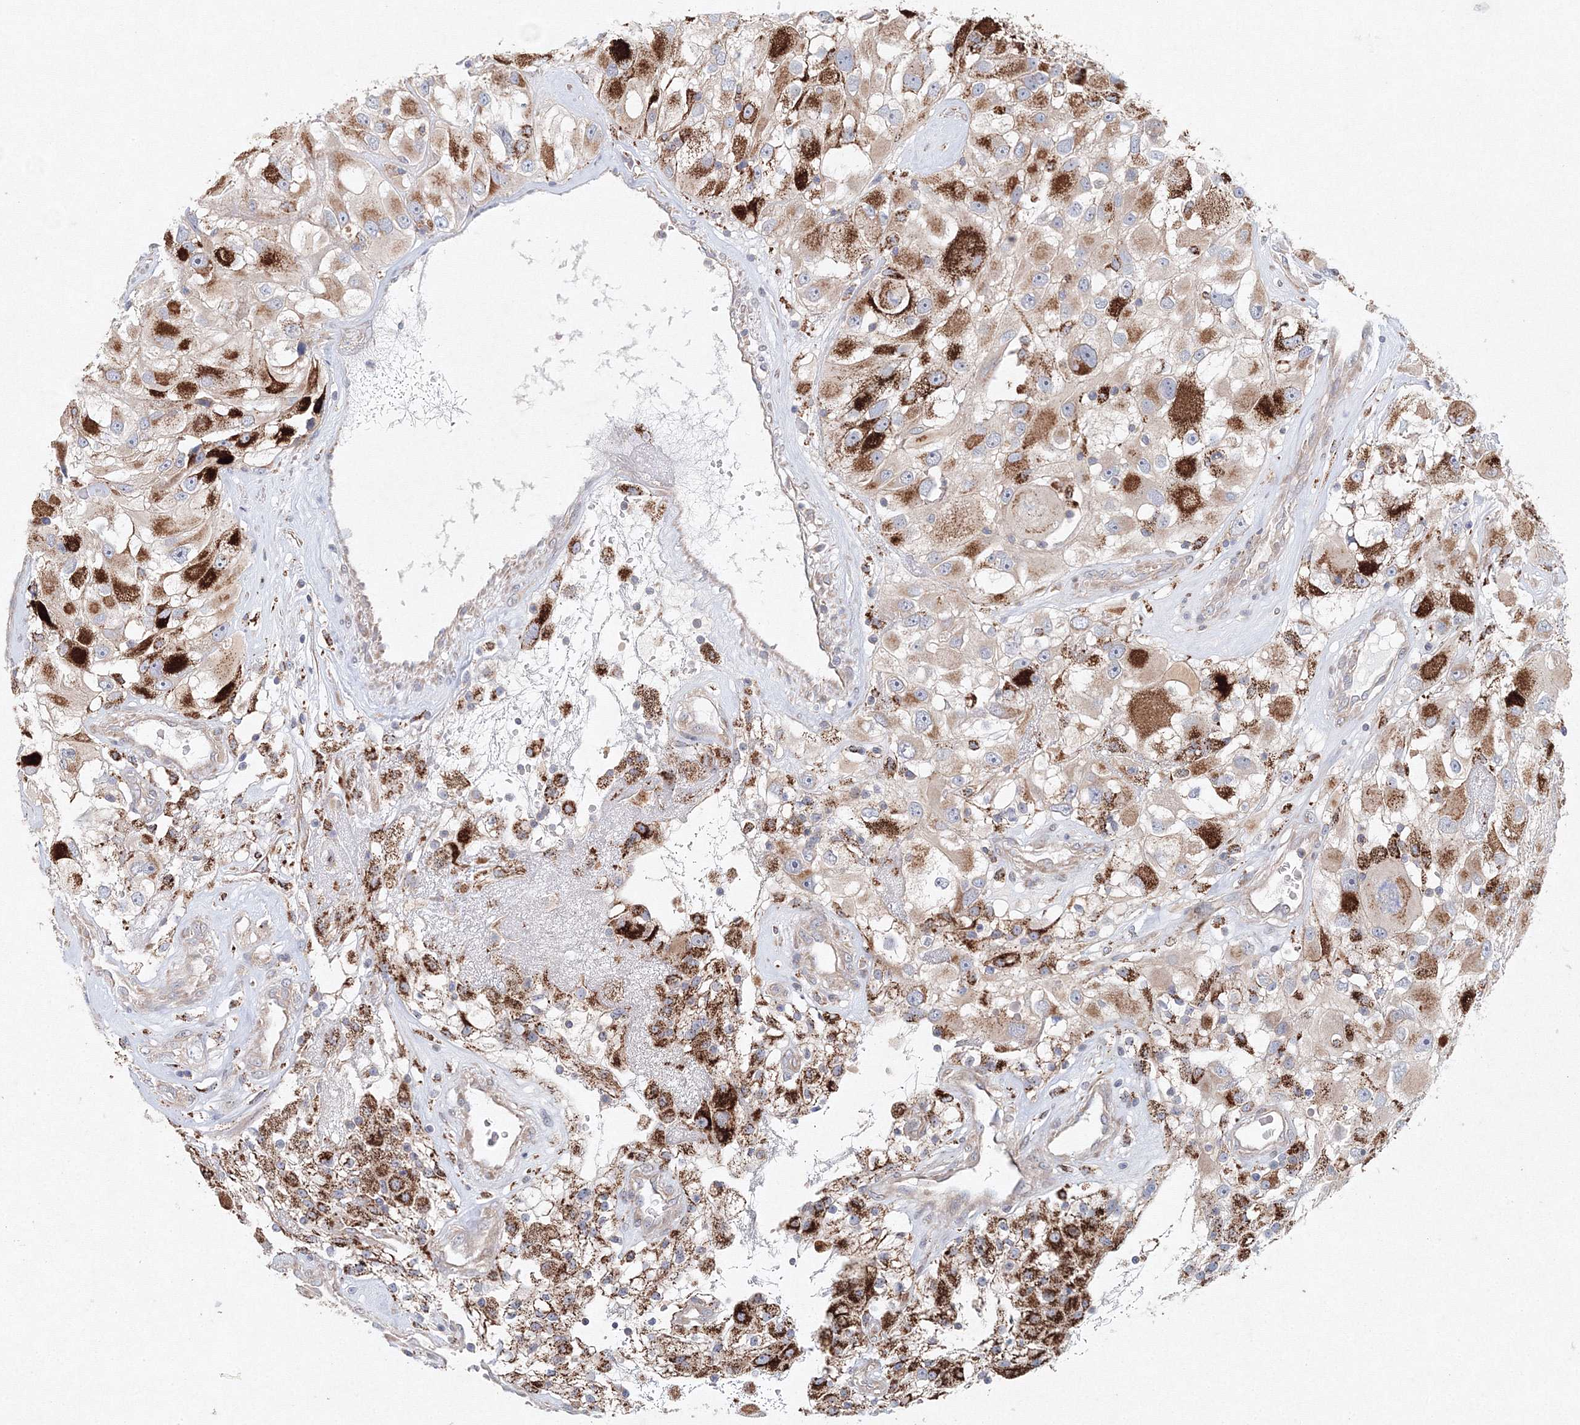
{"staining": {"intensity": "strong", "quantity": "25%-75%", "location": "cytoplasmic/membranous"}, "tissue": "renal cancer", "cell_type": "Tumor cells", "image_type": "cancer", "snomed": [{"axis": "morphology", "description": "Adenocarcinoma, NOS"}, {"axis": "topography", "description": "Kidney"}], "caption": "DAB (3,3'-diaminobenzidine) immunohistochemical staining of renal cancer displays strong cytoplasmic/membranous protein expression in approximately 25%-75% of tumor cells. (DAB = brown stain, brightfield microscopy at high magnification).", "gene": "WDR49", "patient": {"sex": "female", "age": 52}}